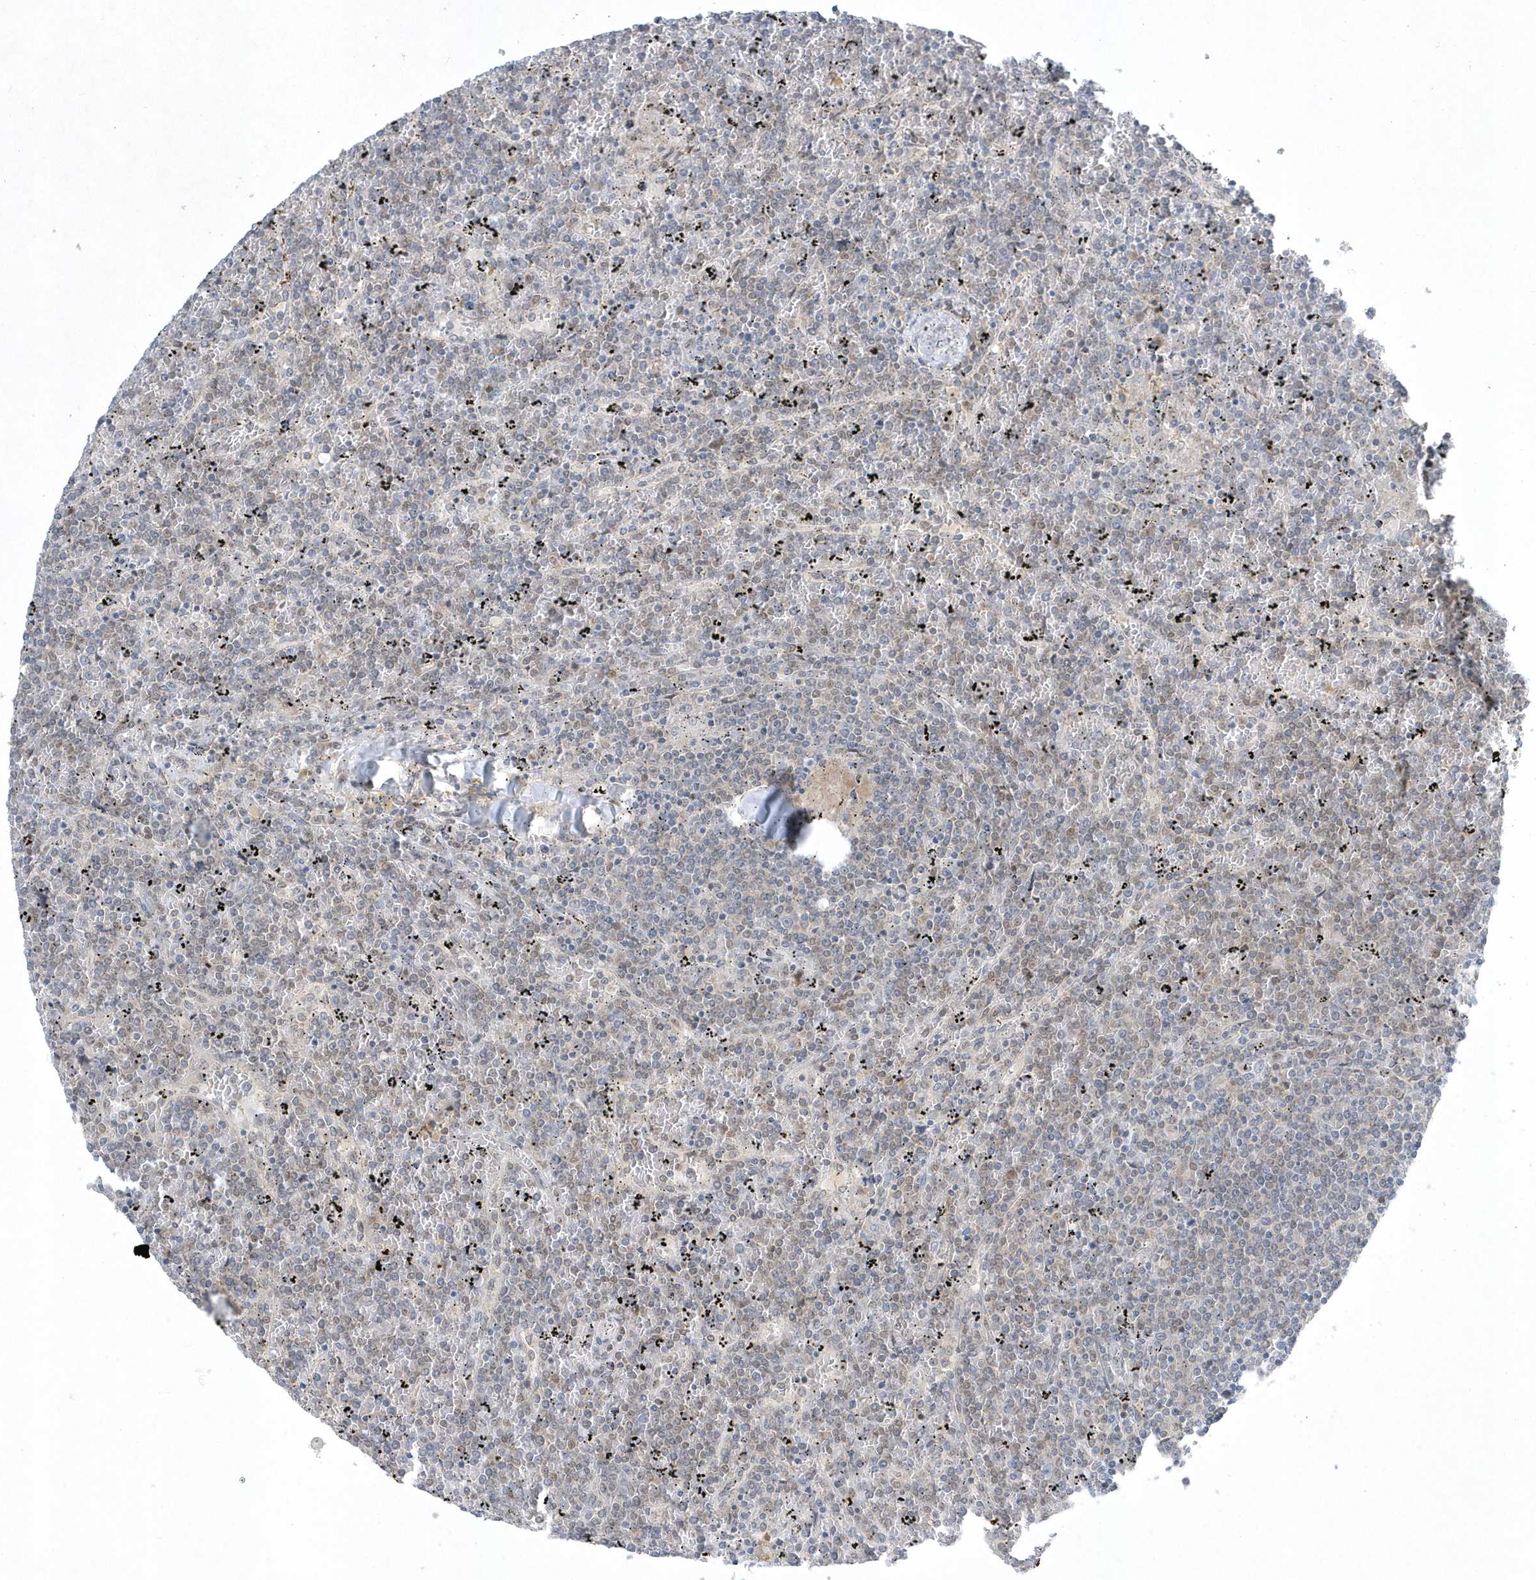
{"staining": {"intensity": "negative", "quantity": "none", "location": "none"}, "tissue": "lymphoma", "cell_type": "Tumor cells", "image_type": "cancer", "snomed": [{"axis": "morphology", "description": "Malignant lymphoma, non-Hodgkin's type, Low grade"}, {"axis": "topography", "description": "Spleen"}], "caption": "Protein analysis of lymphoma exhibits no significant expression in tumor cells.", "gene": "ZC3H12D", "patient": {"sex": "female", "age": 19}}